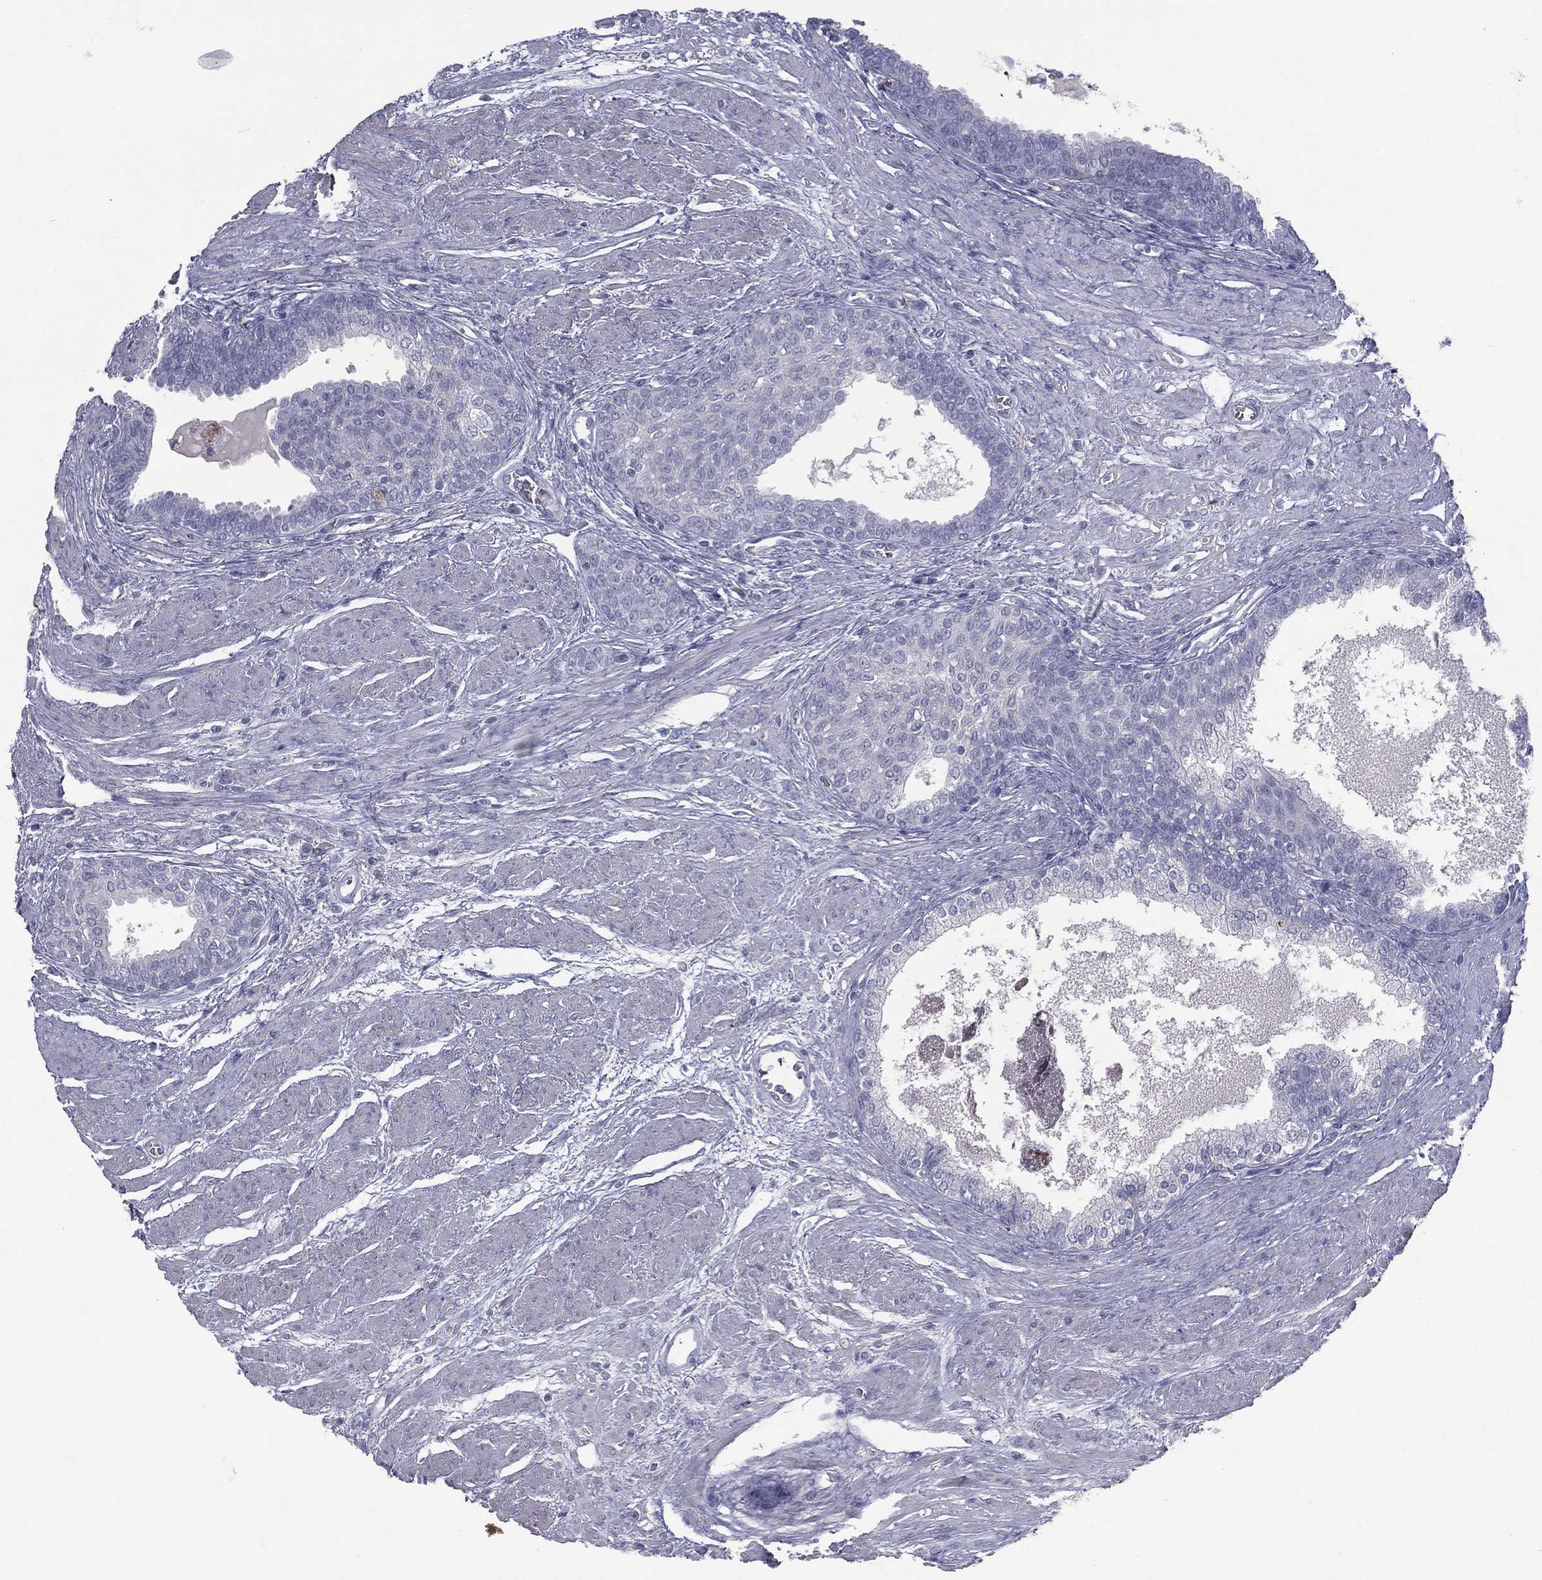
{"staining": {"intensity": "negative", "quantity": "none", "location": "none"}, "tissue": "prostate cancer", "cell_type": "Tumor cells", "image_type": "cancer", "snomed": [{"axis": "morphology", "description": "Adenocarcinoma, NOS"}, {"axis": "topography", "description": "Prostate and seminal vesicle, NOS"}, {"axis": "topography", "description": "Prostate"}], "caption": "The photomicrograph displays no staining of tumor cells in prostate adenocarcinoma.", "gene": "ESX1", "patient": {"sex": "male", "age": 62}}